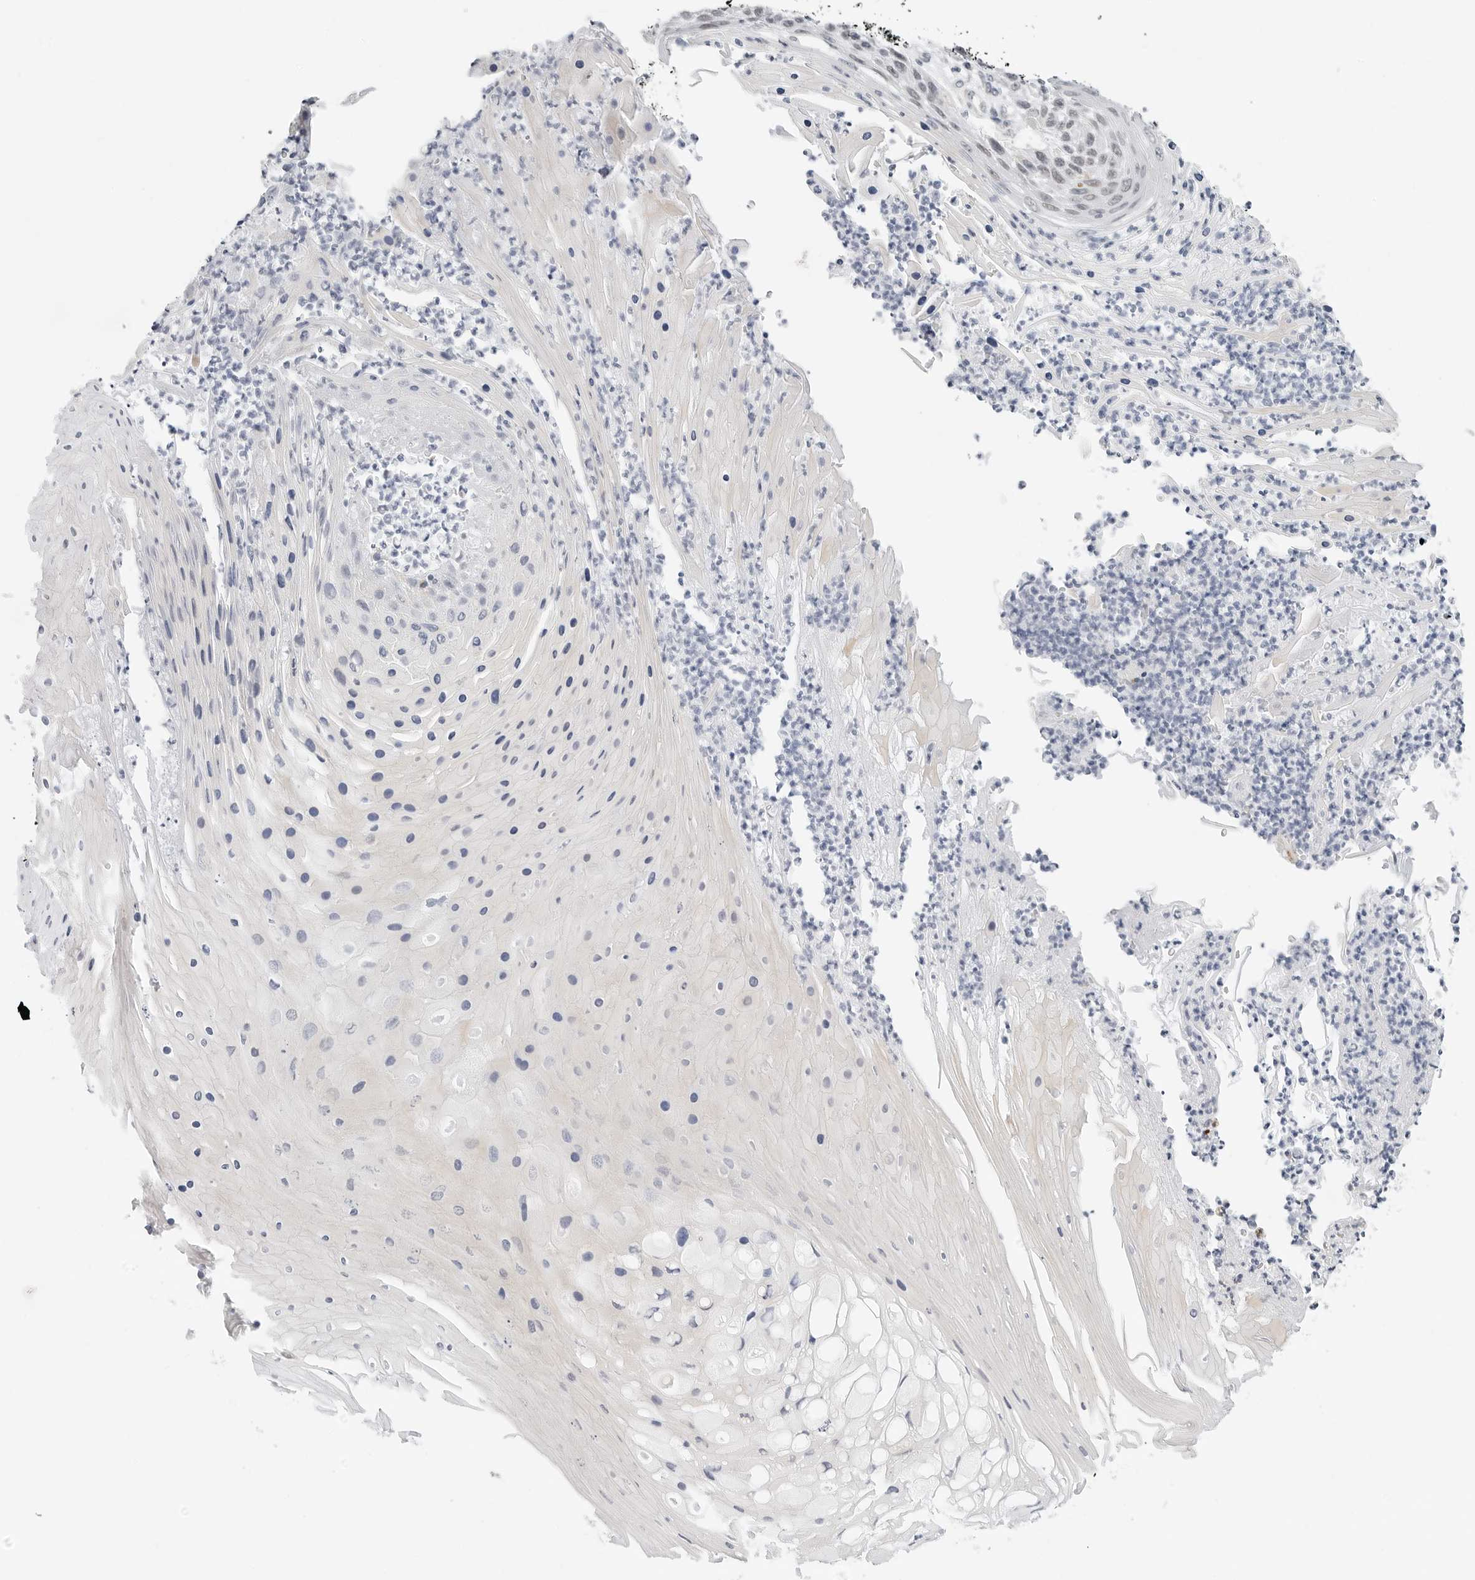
{"staining": {"intensity": "weak", "quantity": "<25%", "location": "nuclear"}, "tissue": "skin cancer", "cell_type": "Tumor cells", "image_type": "cancer", "snomed": [{"axis": "morphology", "description": "Squamous cell carcinoma, NOS"}, {"axis": "topography", "description": "Skin"}], "caption": "Skin squamous cell carcinoma stained for a protein using IHC displays no expression tumor cells.", "gene": "TSEN2", "patient": {"sex": "female", "age": 88}}